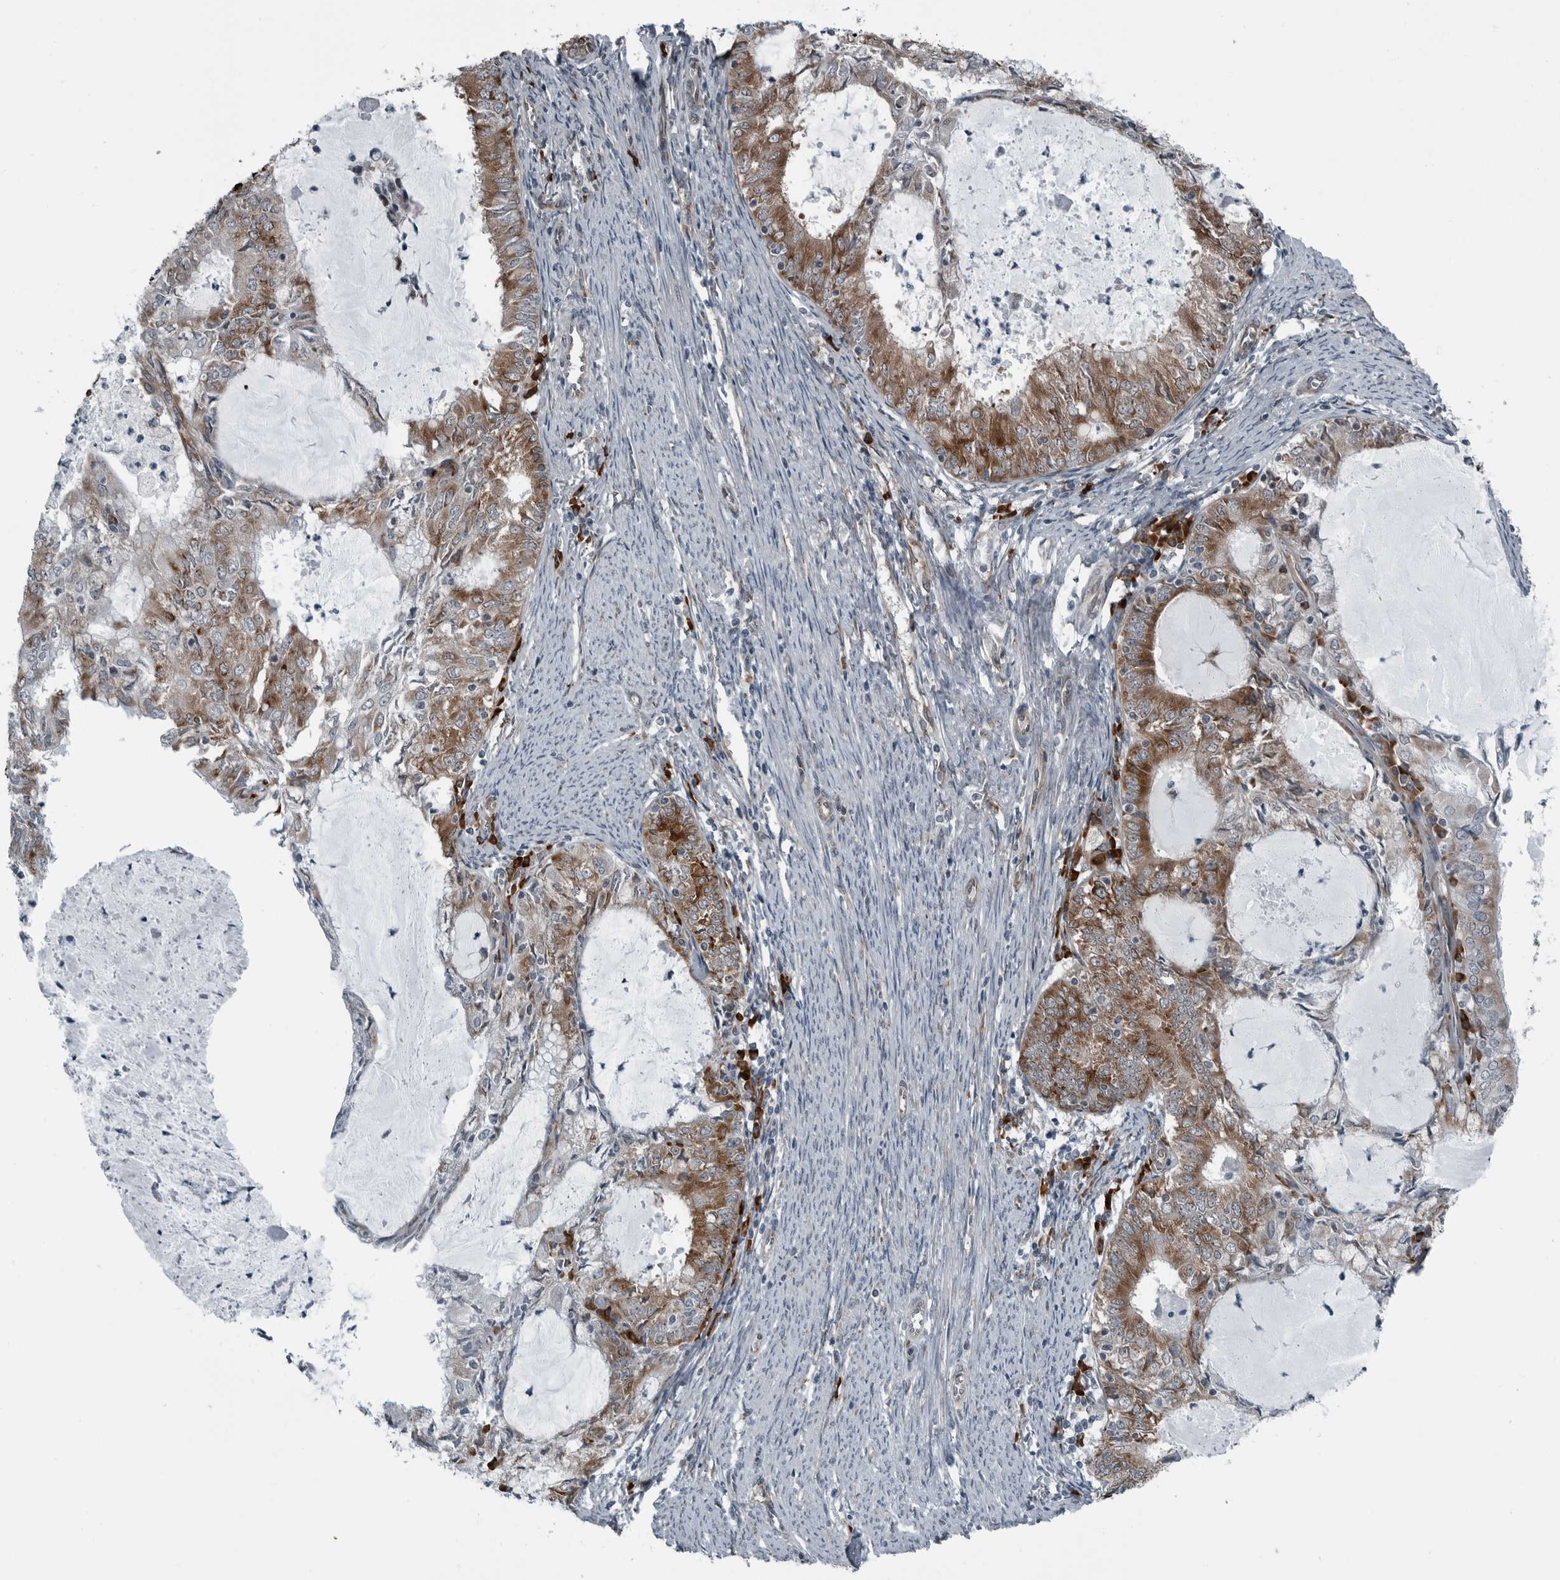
{"staining": {"intensity": "moderate", "quantity": ">75%", "location": "cytoplasmic/membranous"}, "tissue": "endometrial cancer", "cell_type": "Tumor cells", "image_type": "cancer", "snomed": [{"axis": "morphology", "description": "Adenocarcinoma, NOS"}, {"axis": "topography", "description": "Endometrium"}], "caption": "Tumor cells demonstrate medium levels of moderate cytoplasmic/membranous expression in about >75% of cells in human adenocarcinoma (endometrial). (IHC, brightfield microscopy, high magnification).", "gene": "CEP85", "patient": {"sex": "female", "age": 57}}